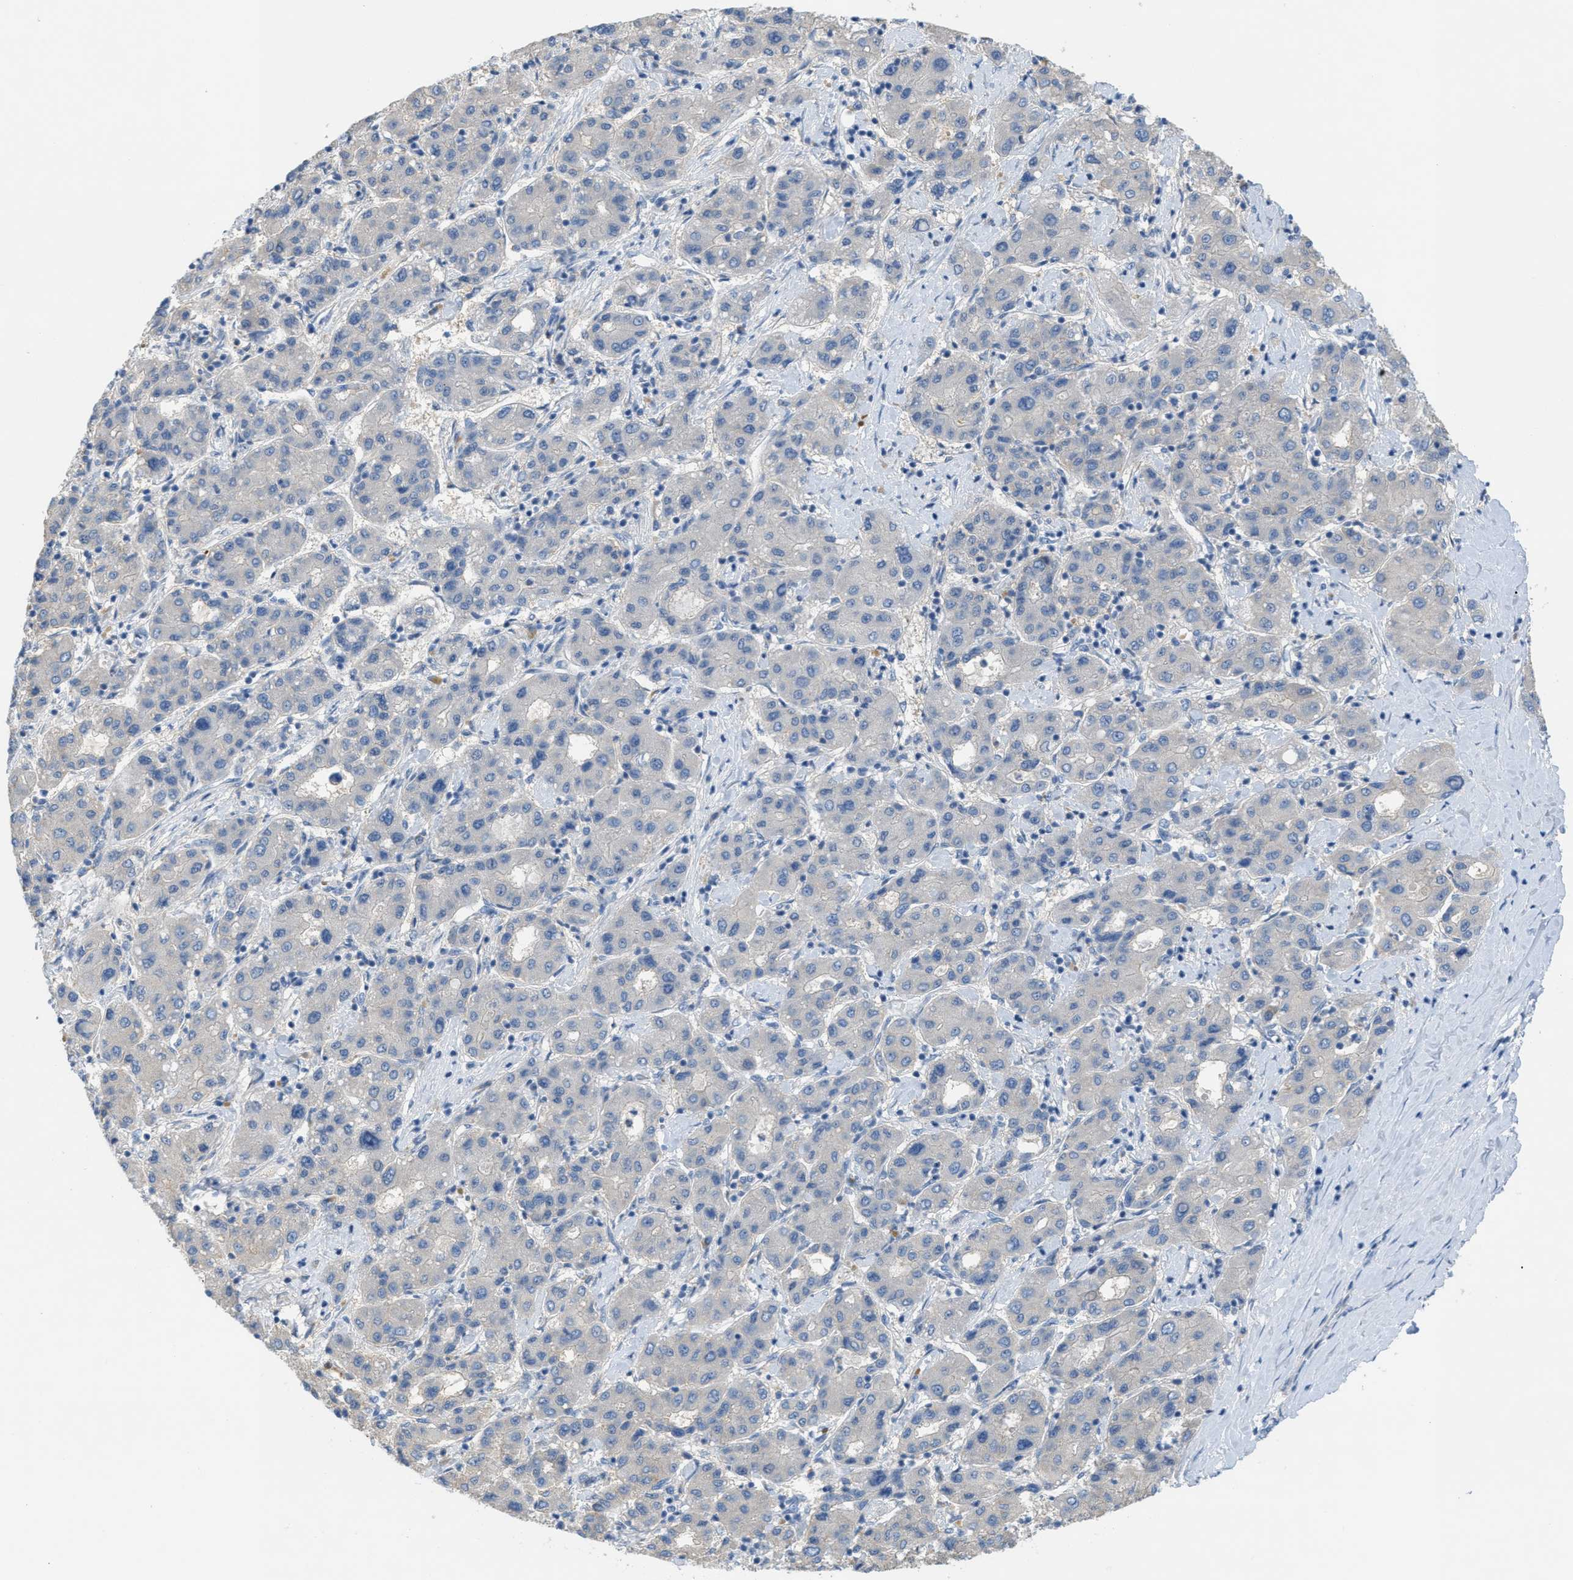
{"staining": {"intensity": "negative", "quantity": "none", "location": "none"}, "tissue": "liver cancer", "cell_type": "Tumor cells", "image_type": "cancer", "snomed": [{"axis": "morphology", "description": "Carcinoma, Hepatocellular, NOS"}, {"axis": "topography", "description": "Liver"}], "caption": "Hepatocellular carcinoma (liver) was stained to show a protein in brown. There is no significant positivity in tumor cells.", "gene": "UBA5", "patient": {"sex": "male", "age": 65}}